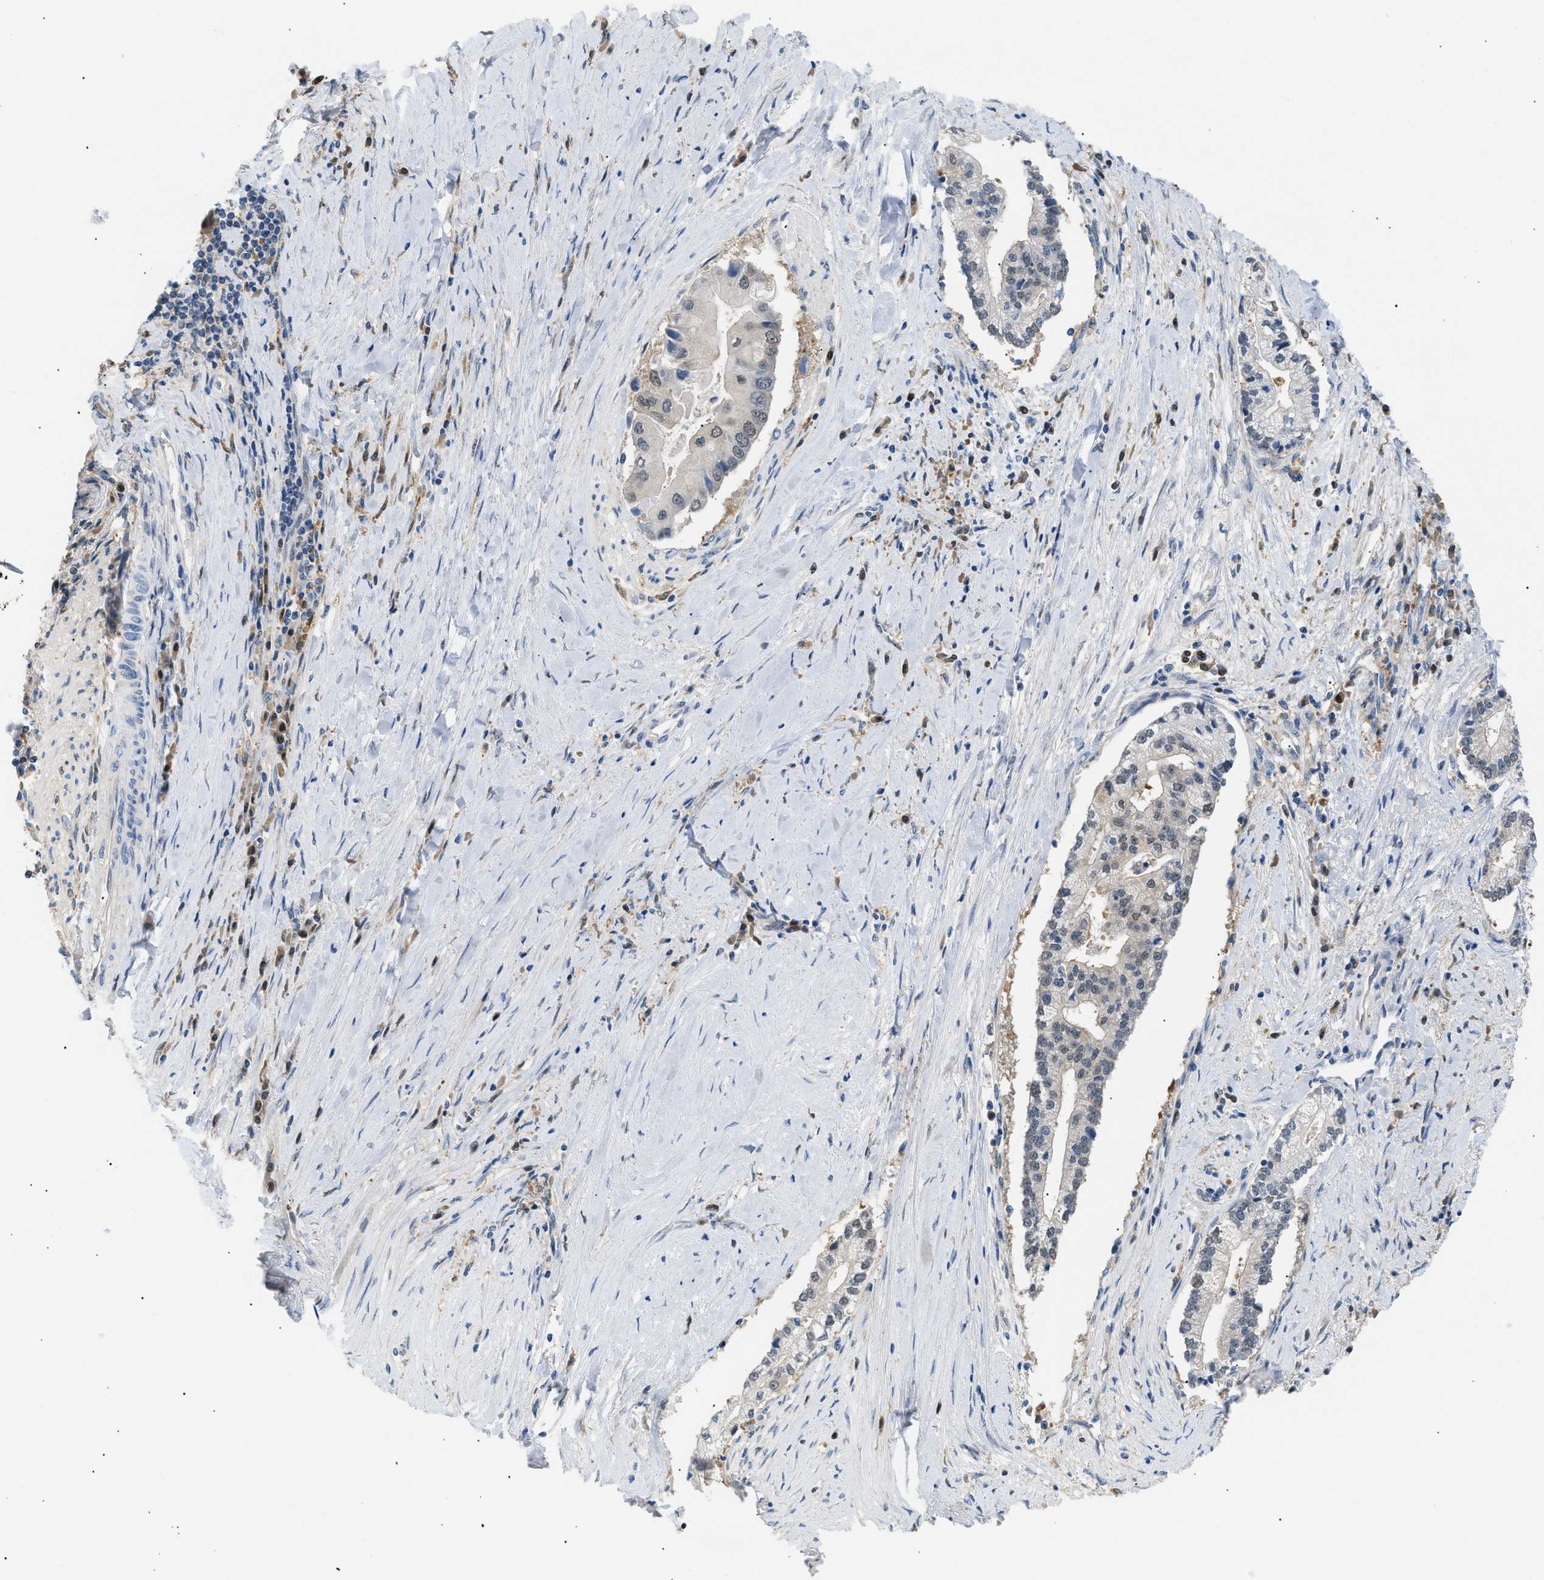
{"staining": {"intensity": "weak", "quantity": "<25%", "location": "nuclear"}, "tissue": "liver cancer", "cell_type": "Tumor cells", "image_type": "cancer", "snomed": [{"axis": "morphology", "description": "Cholangiocarcinoma"}, {"axis": "topography", "description": "Liver"}], "caption": "Liver cancer was stained to show a protein in brown. There is no significant staining in tumor cells.", "gene": "AKR1A1", "patient": {"sex": "male", "age": 50}}